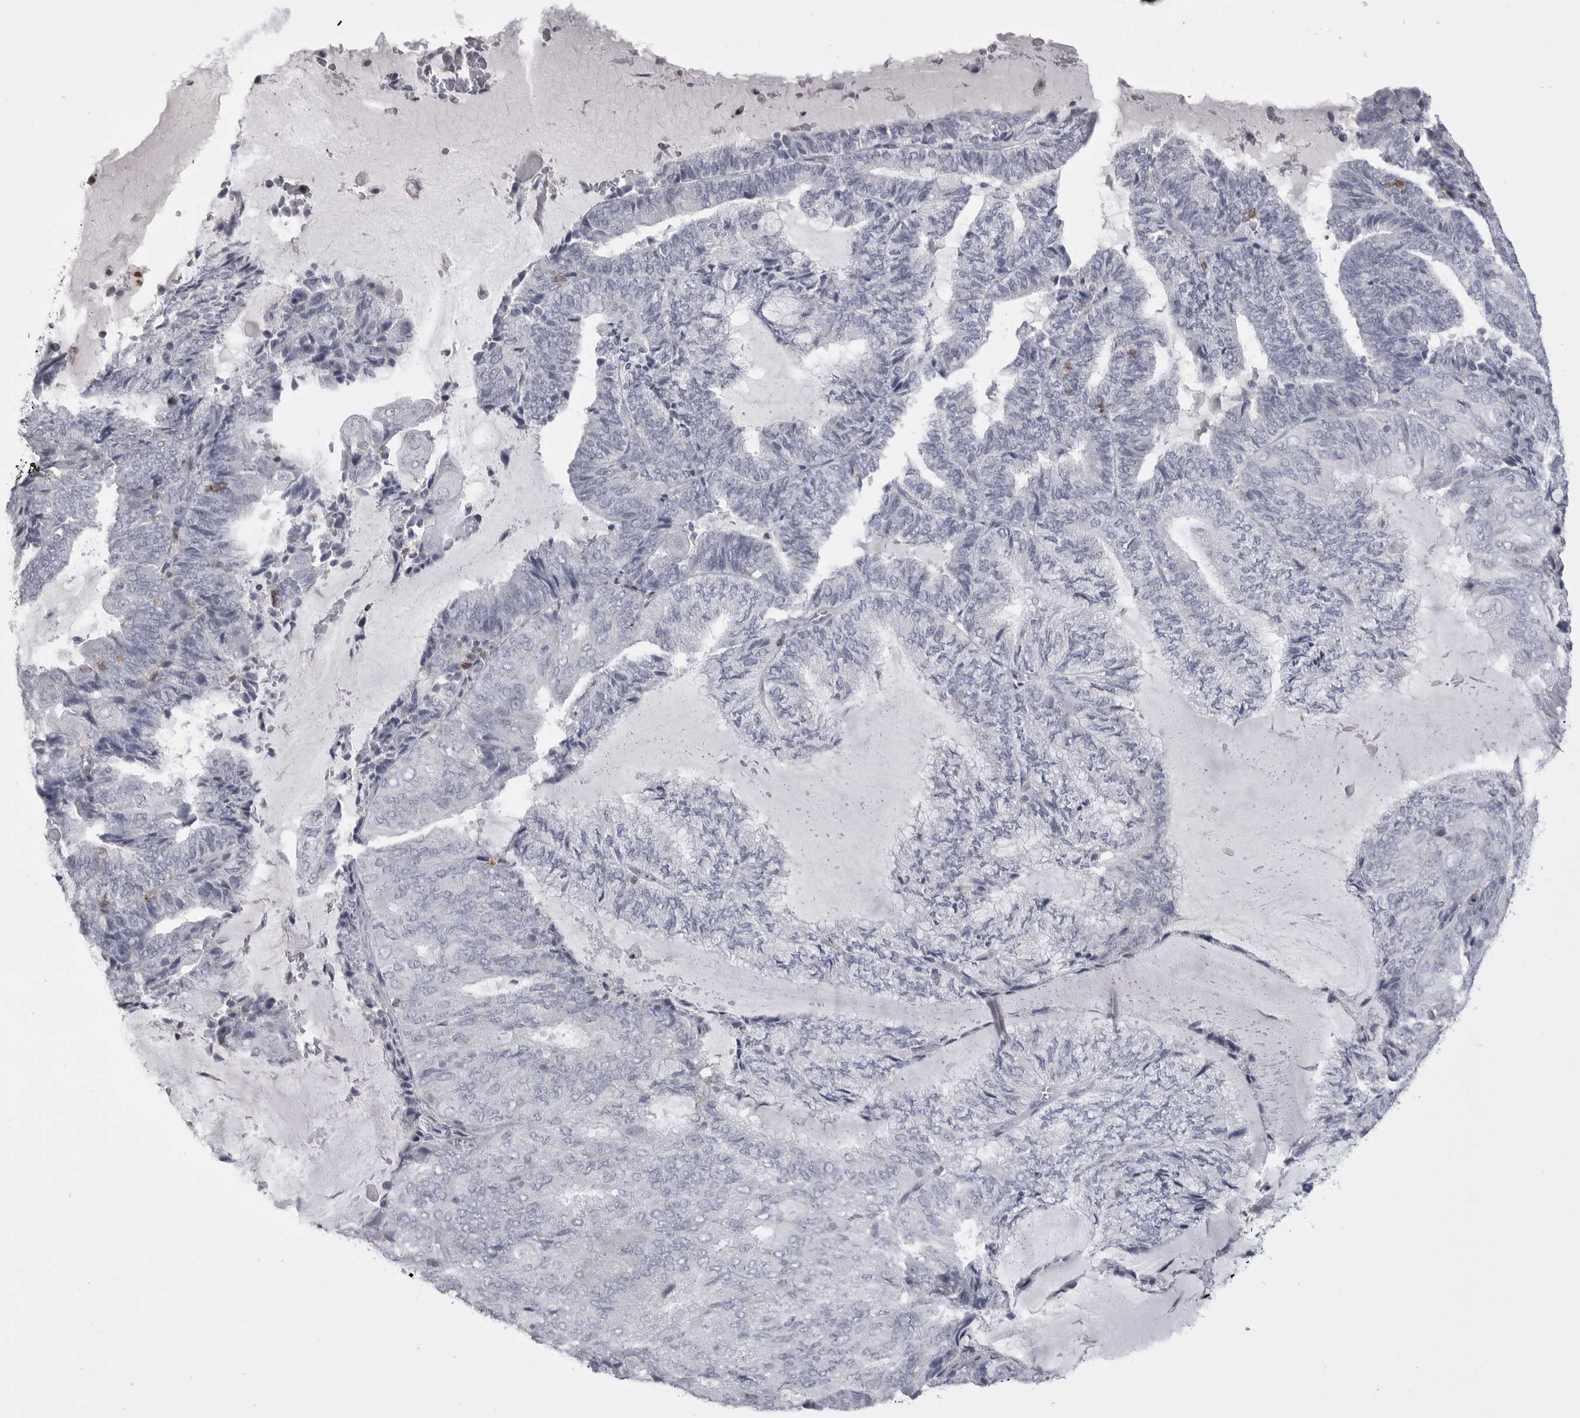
{"staining": {"intensity": "negative", "quantity": "none", "location": "none"}, "tissue": "endometrial cancer", "cell_type": "Tumor cells", "image_type": "cancer", "snomed": [{"axis": "morphology", "description": "Adenocarcinoma, NOS"}, {"axis": "topography", "description": "Endometrium"}], "caption": "Endometrial adenocarcinoma was stained to show a protein in brown. There is no significant expression in tumor cells.", "gene": "ITGAL", "patient": {"sex": "female", "age": 81}}